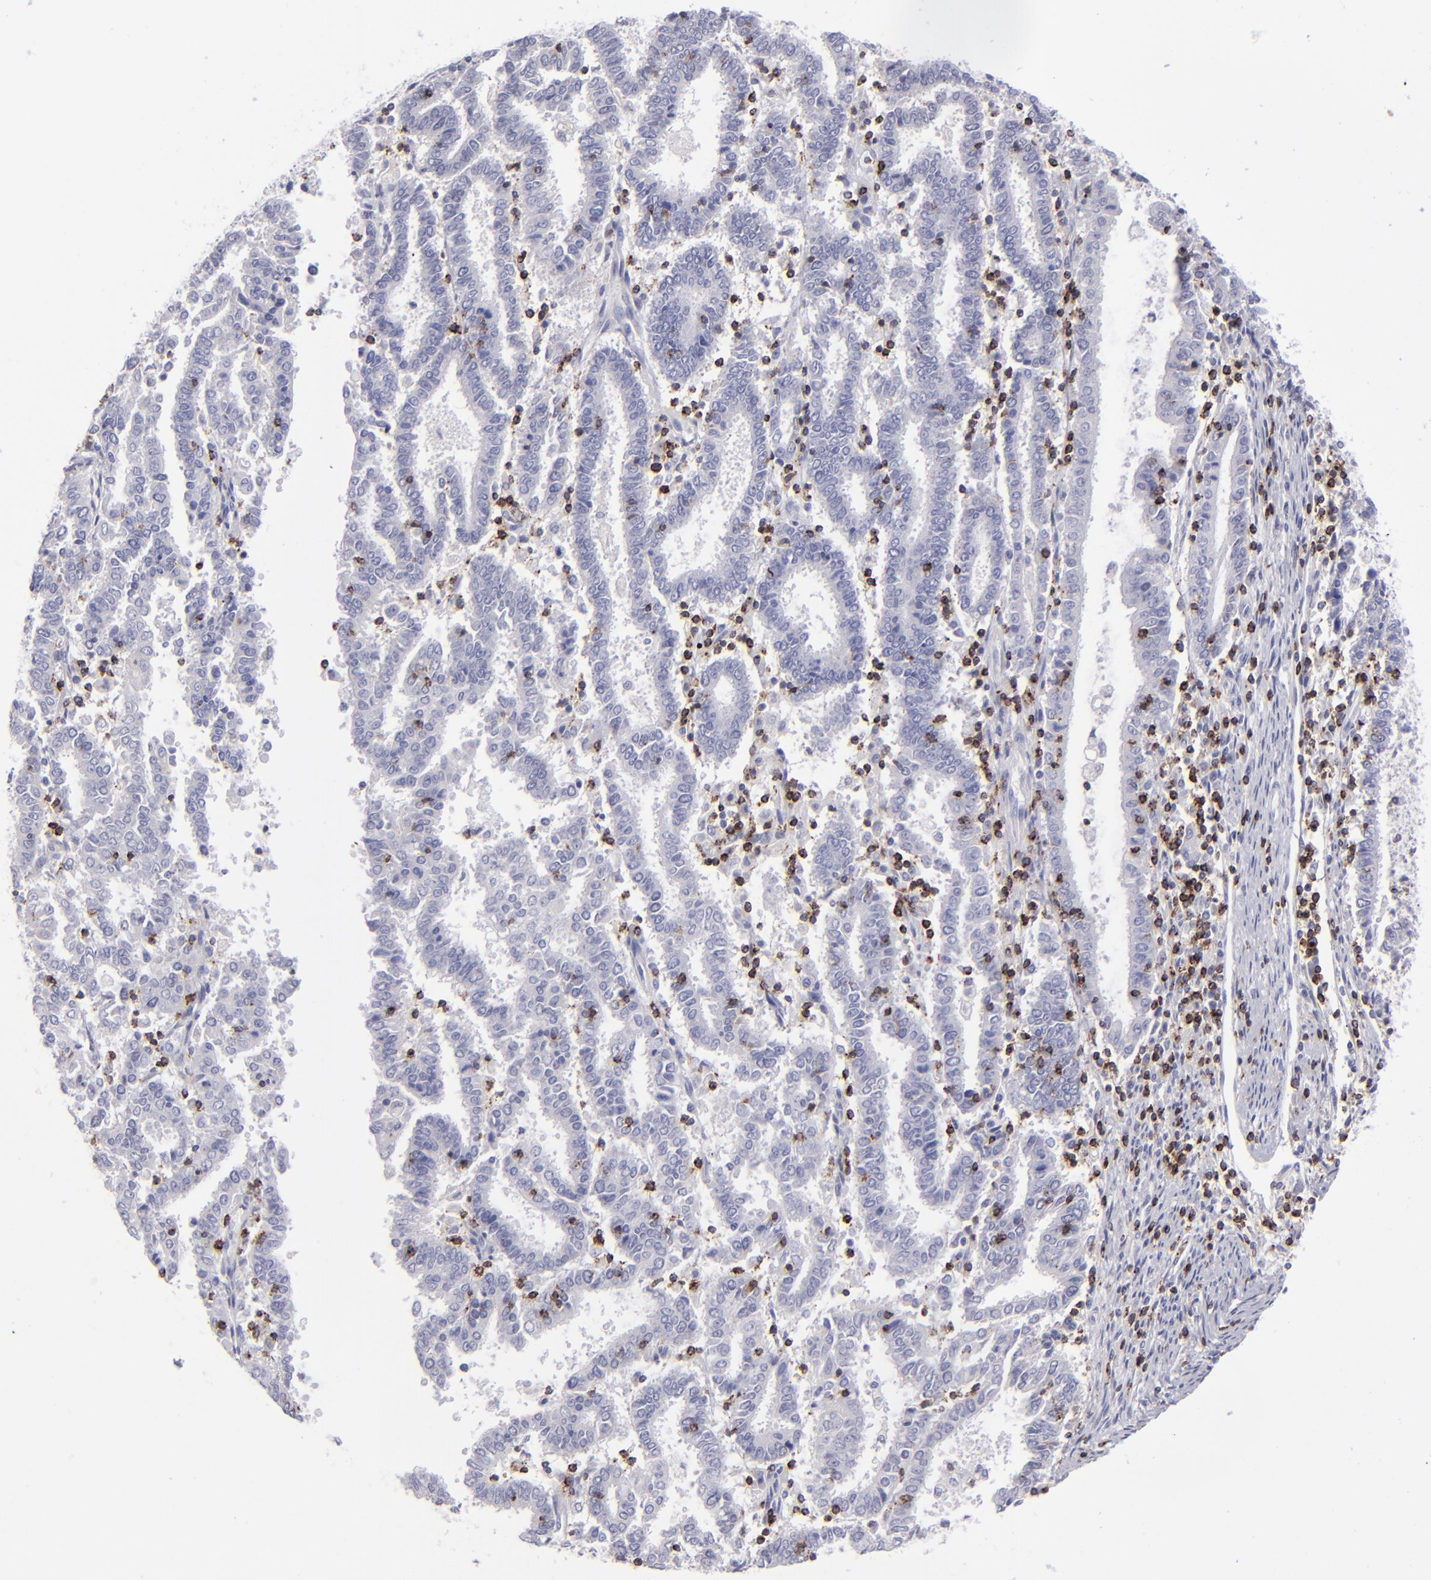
{"staining": {"intensity": "negative", "quantity": "none", "location": "none"}, "tissue": "endometrial cancer", "cell_type": "Tumor cells", "image_type": "cancer", "snomed": [{"axis": "morphology", "description": "Adenocarcinoma, NOS"}, {"axis": "topography", "description": "Uterus"}], "caption": "IHC of endometrial adenocarcinoma displays no expression in tumor cells.", "gene": "CD2", "patient": {"sex": "female", "age": 83}}